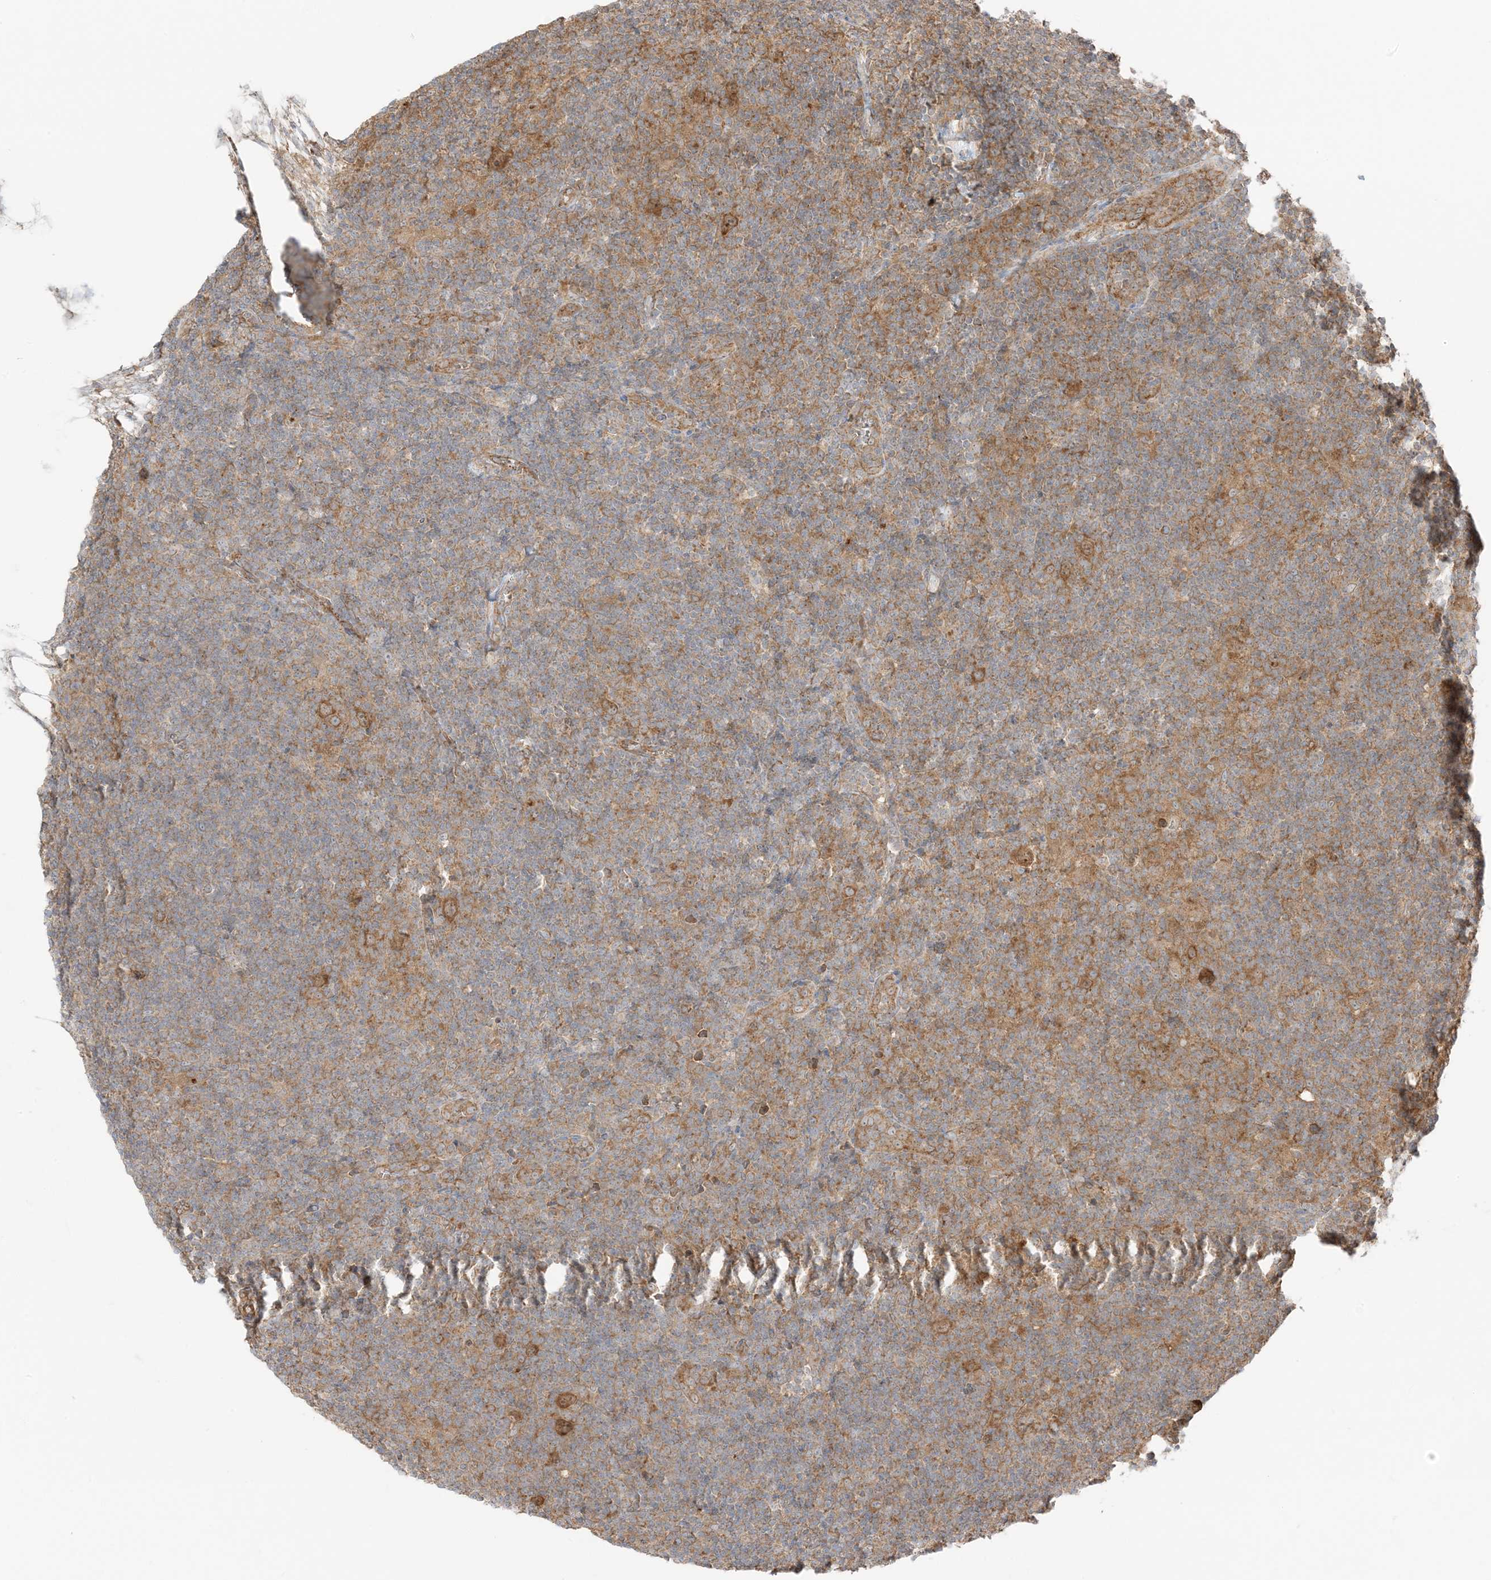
{"staining": {"intensity": "moderate", "quantity": ">75%", "location": "cytoplasmic/membranous"}, "tissue": "lymphoma", "cell_type": "Tumor cells", "image_type": "cancer", "snomed": [{"axis": "morphology", "description": "Hodgkin's disease, NOS"}, {"axis": "topography", "description": "Lymph node"}], "caption": "Human lymphoma stained for a protein (brown) reveals moderate cytoplasmic/membranous positive expression in about >75% of tumor cells.", "gene": "UBAP2L", "patient": {"sex": "female", "age": 57}}